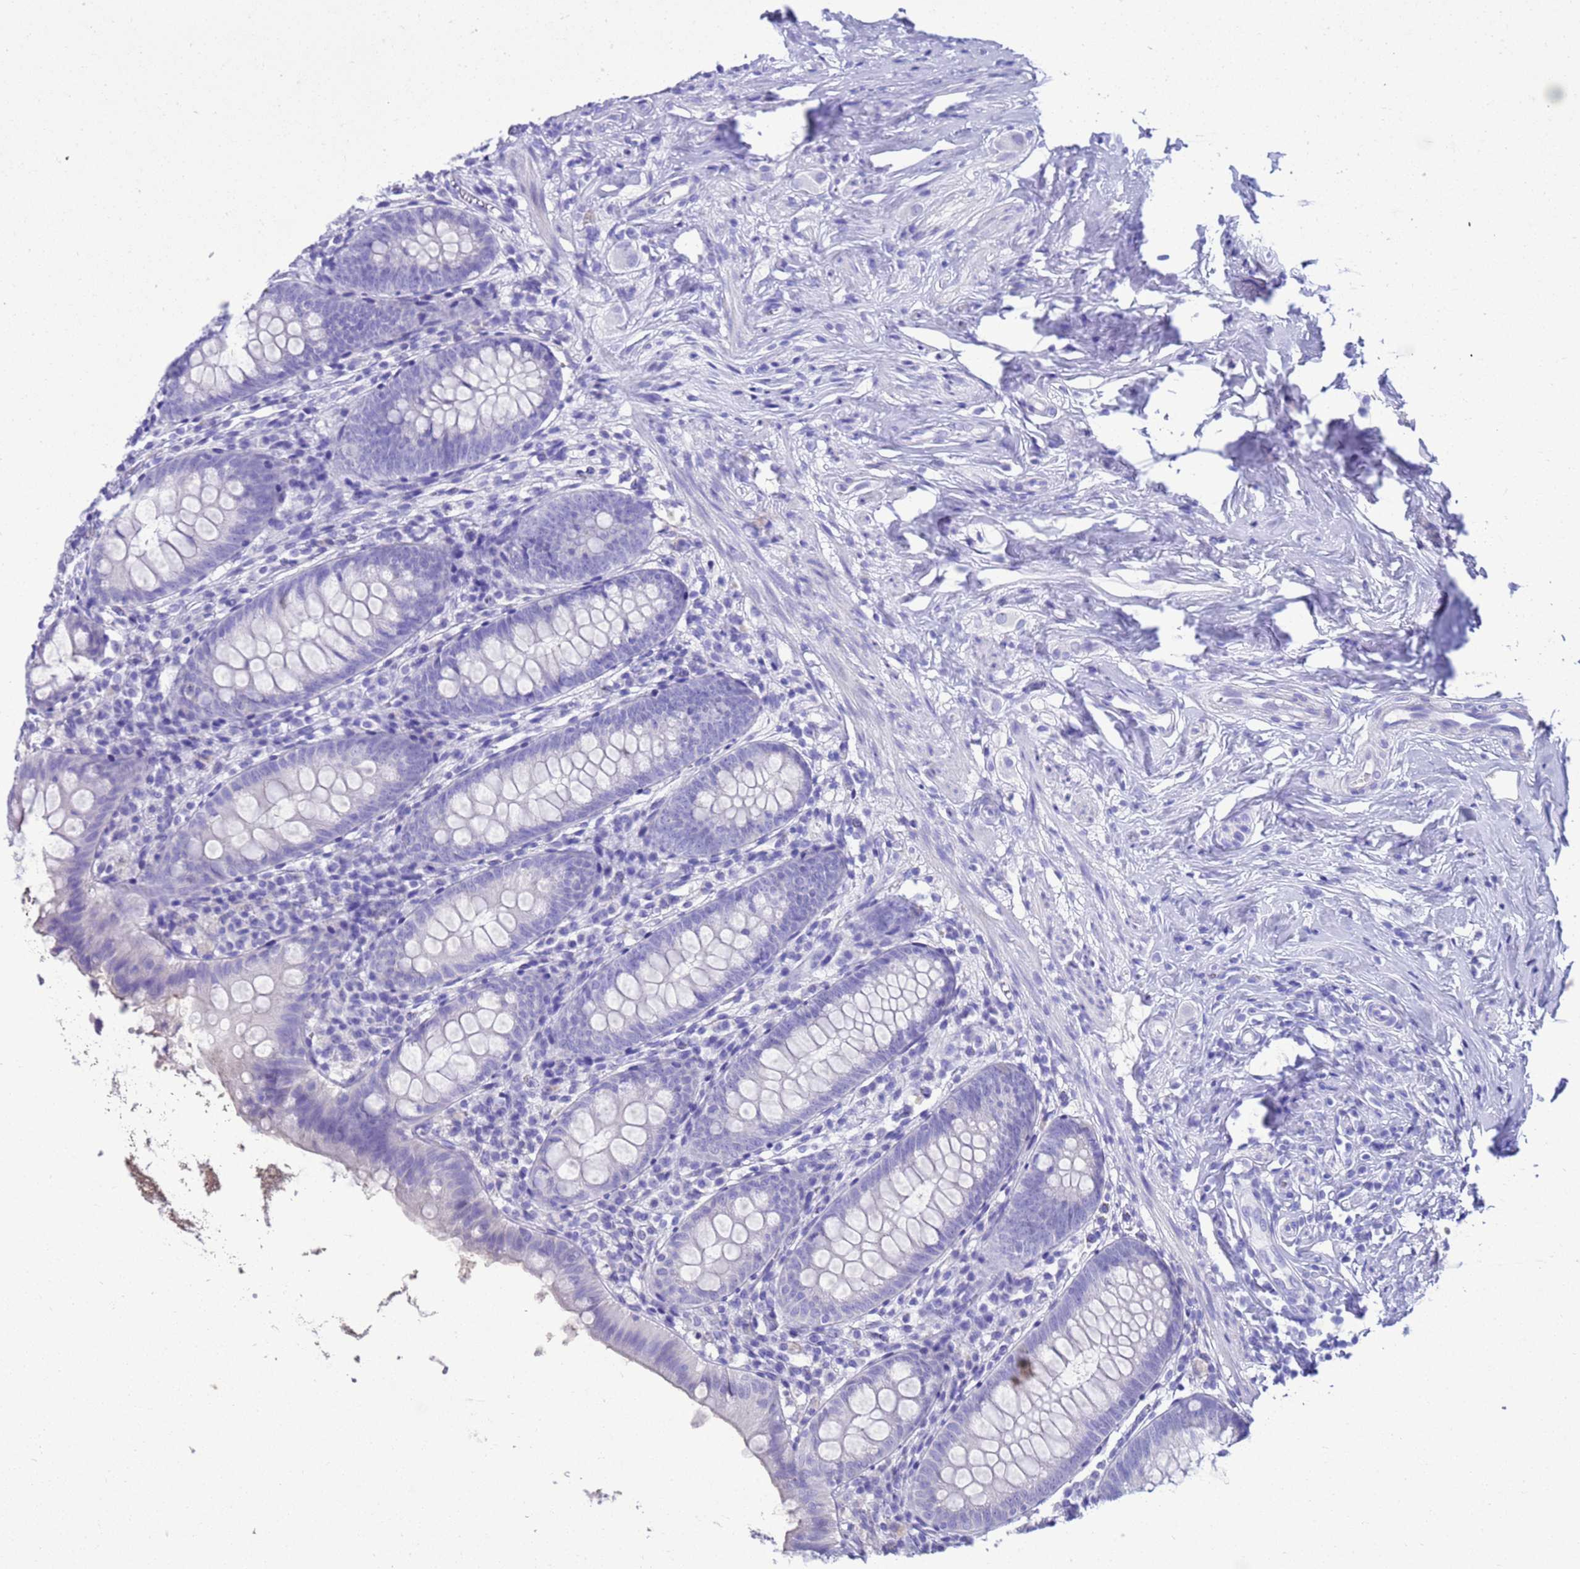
{"staining": {"intensity": "negative", "quantity": "none", "location": "none"}, "tissue": "appendix", "cell_type": "Glandular cells", "image_type": "normal", "snomed": [{"axis": "morphology", "description": "Normal tissue, NOS"}, {"axis": "topography", "description": "Appendix"}], "caption": "DAB (3,3'-diaminobenzidine) immunohistochemical staining of benign human appendix reveals no significant positivity in glandular cells. (DAB (3,3'-diaminobenzidine) immunohistochemistry (IHC), high magnification).", "gene": "GSTM1", "patient": {"sex": "female", "age": 51}}